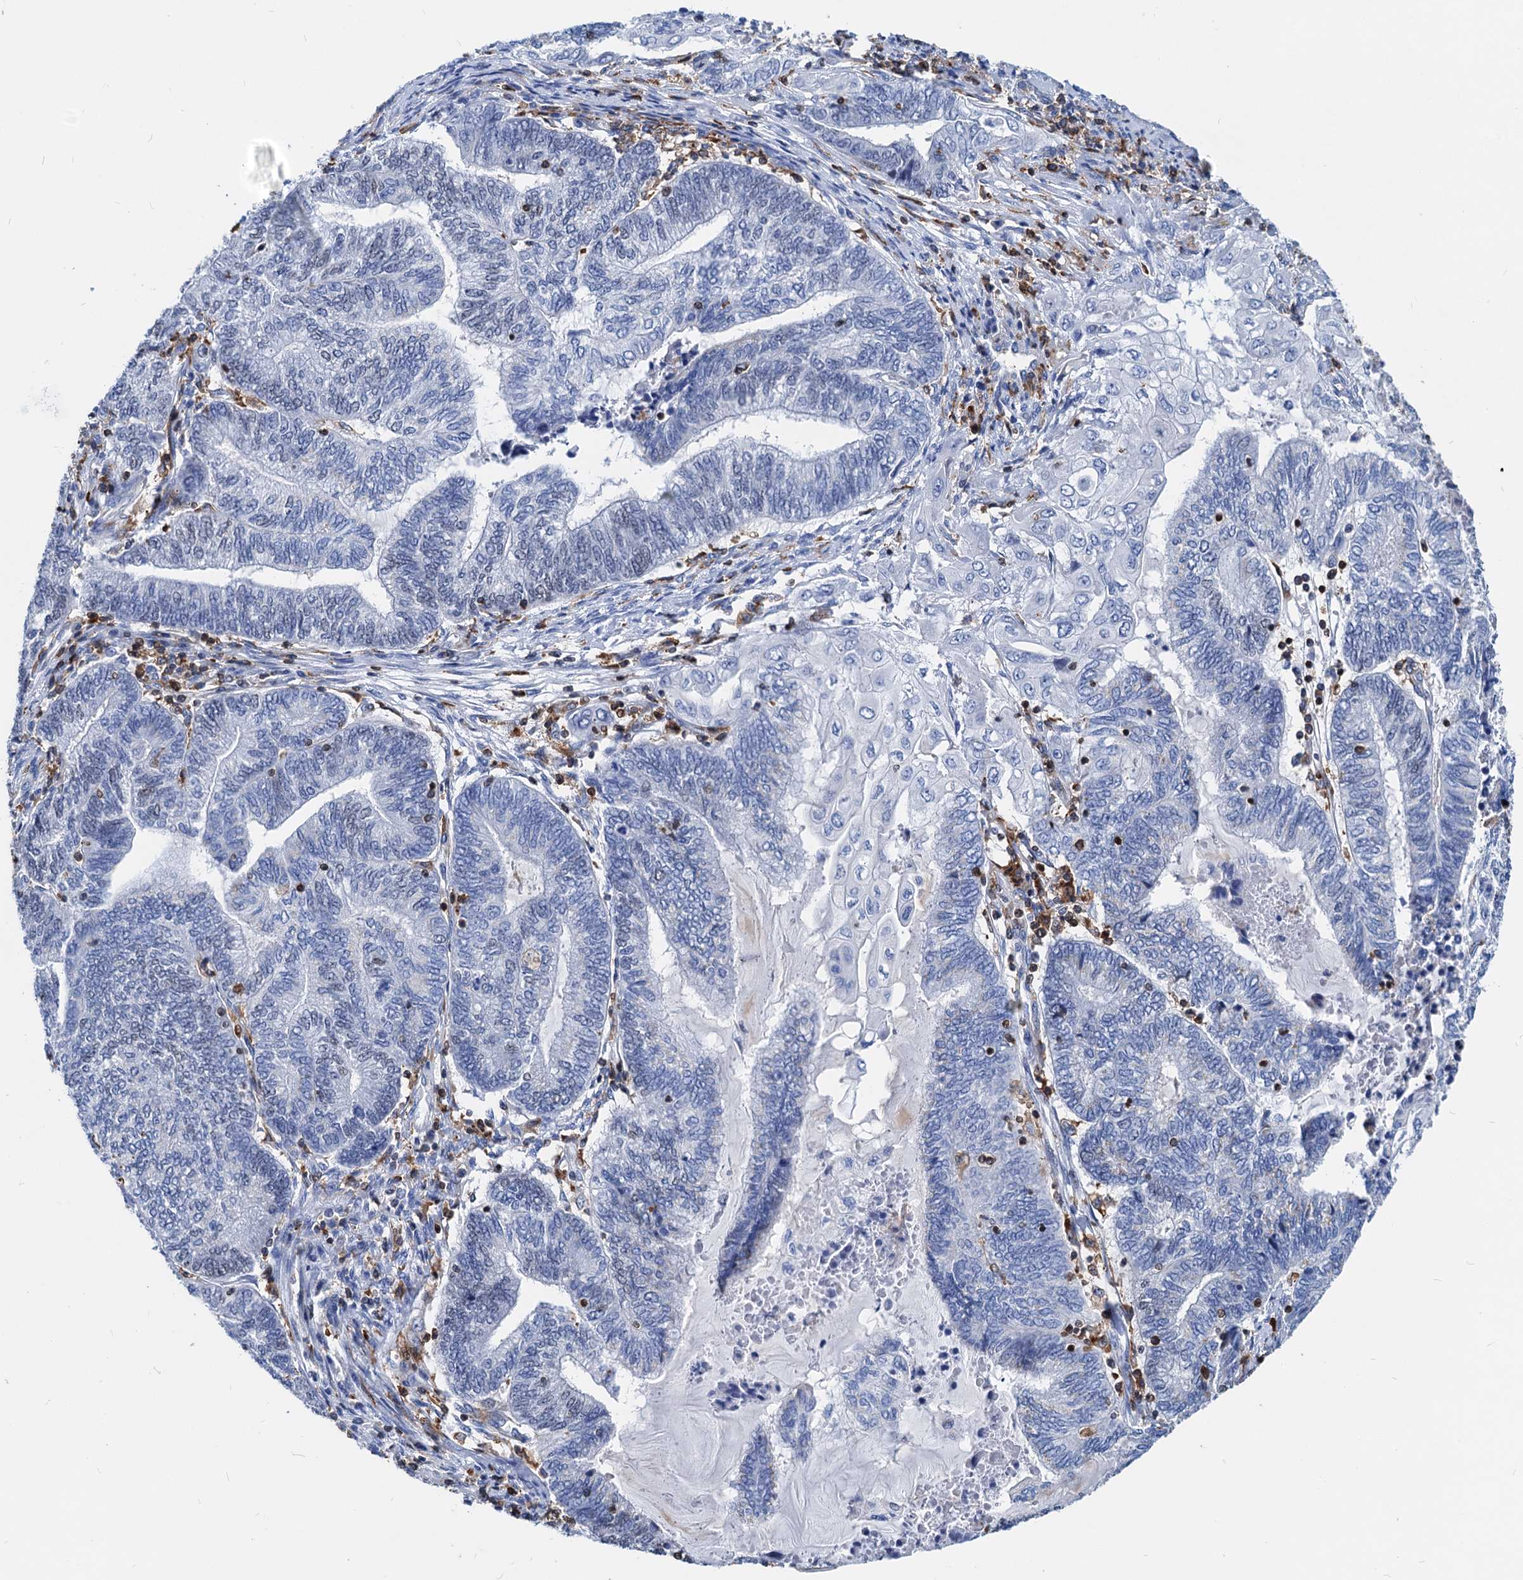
{"staining": {"intensity": "negative", "quantity": "none", "location": "none"}, "tissue": "endometrial cancer", "cell_type": "Tumor cells", "image_type": "cancer", "snomed": [{"axis": "morphology", "description": "Adenocarcinoma, NOS"}, {"axis": "topography", "description": "Uterus"}, {"axis": "topography", "description": "Endometrium"}], "caption": "IHC of endometrial cancer (adenocarcinoma) displays no positivity in tumor cells.", "gene": "LCP2", "patient": {"sex": "female", "age": 70}}